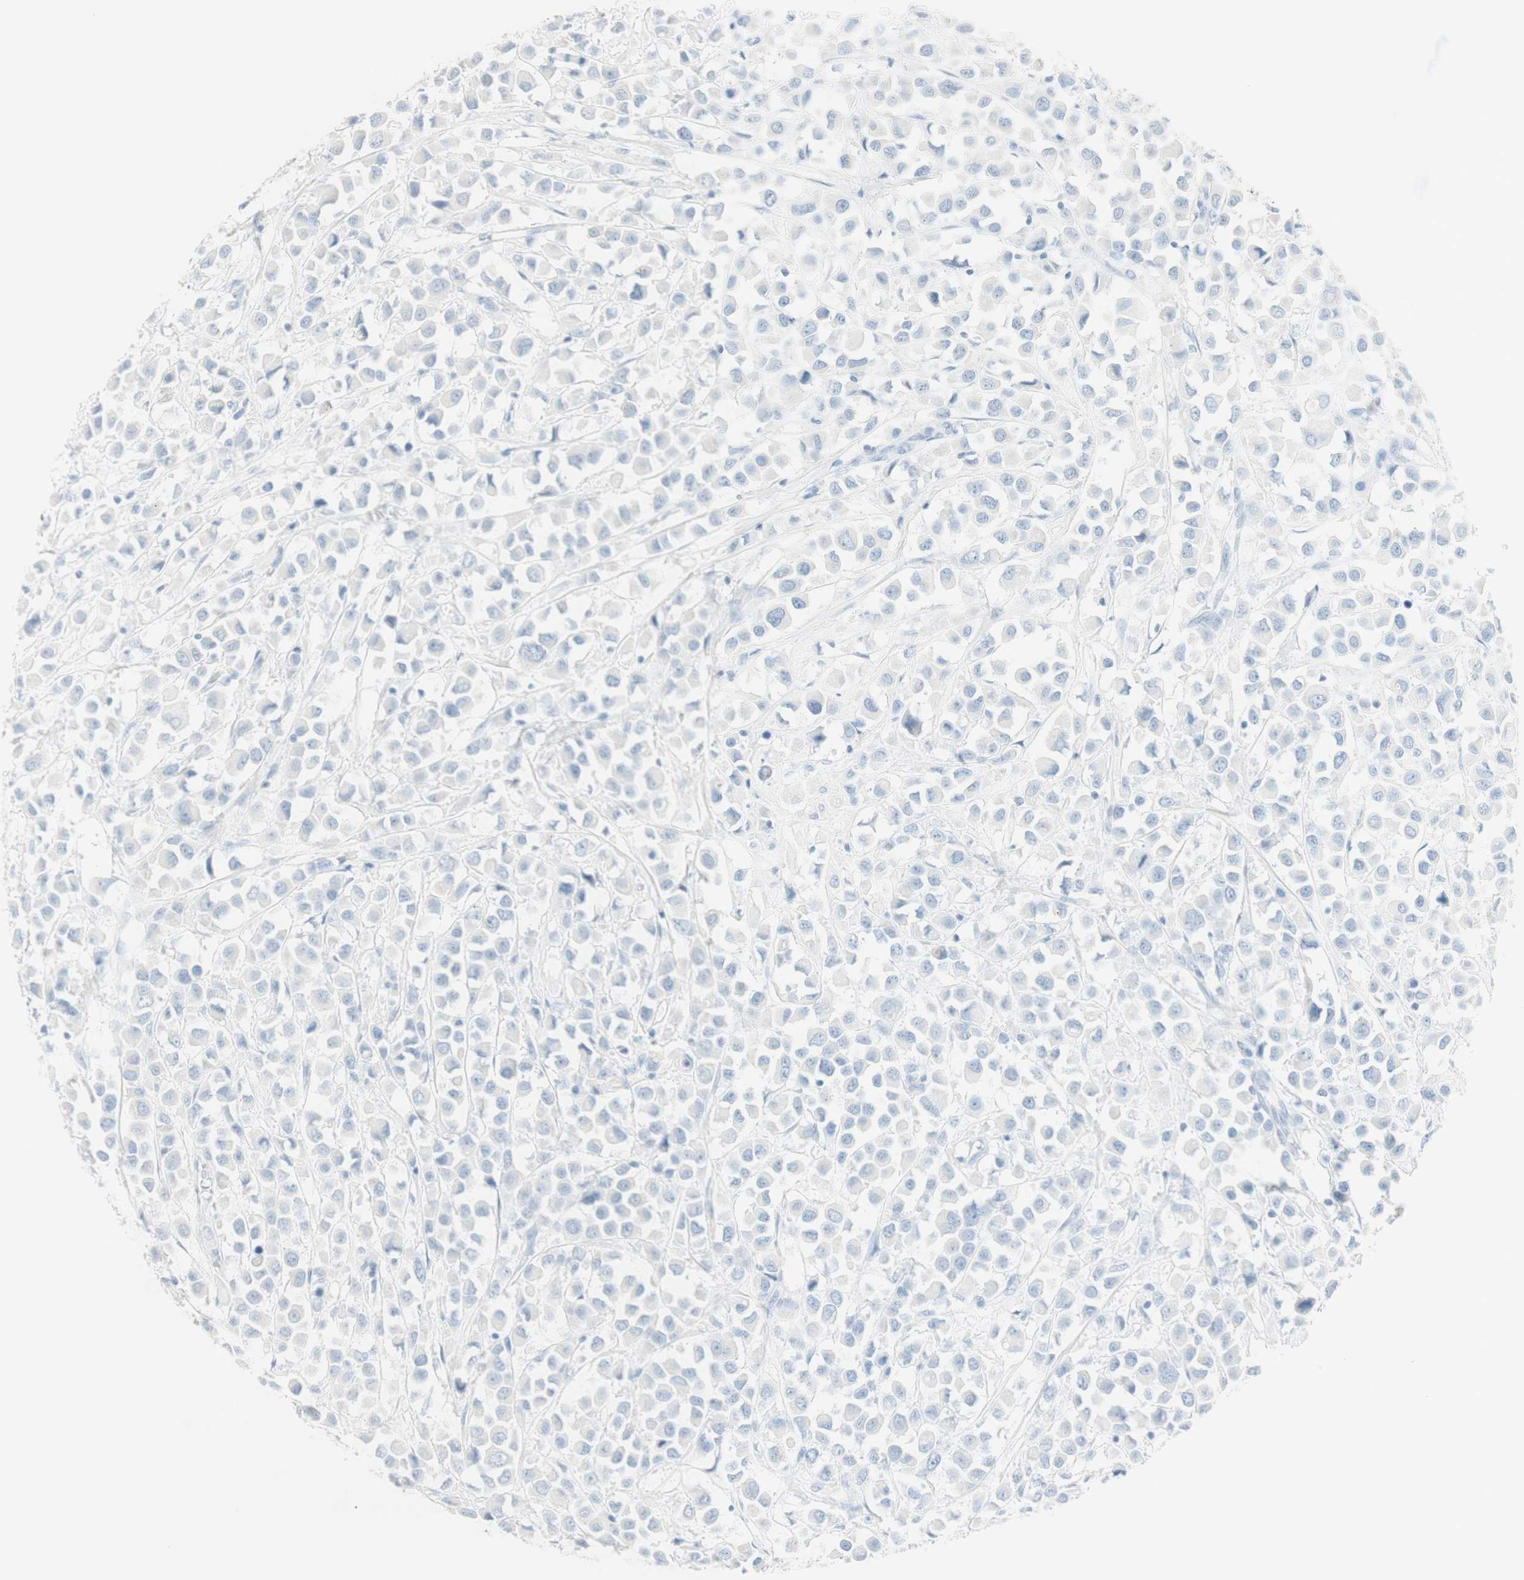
{"staining": {"intensity": "negative", "quantity": "none", "location": "none"}, "tissue": "breast cancer", "cell_type": "Tumor cells", "image_type": "cancer", "snomed": [{"axis": "morphology", "description": "Duct carcinoma"}, {"axis": "topography", "description": "Breast"}], "caption": "This micrograph is of invasive ductal carcinoma (breast) stained with immunohistochemistry to label a protein in brown with the nuclei are counter-stained blue. There is no positivity in tumor cells.", "gene": "NAPSA", "patient": {"sex": "female", "age": 61}}